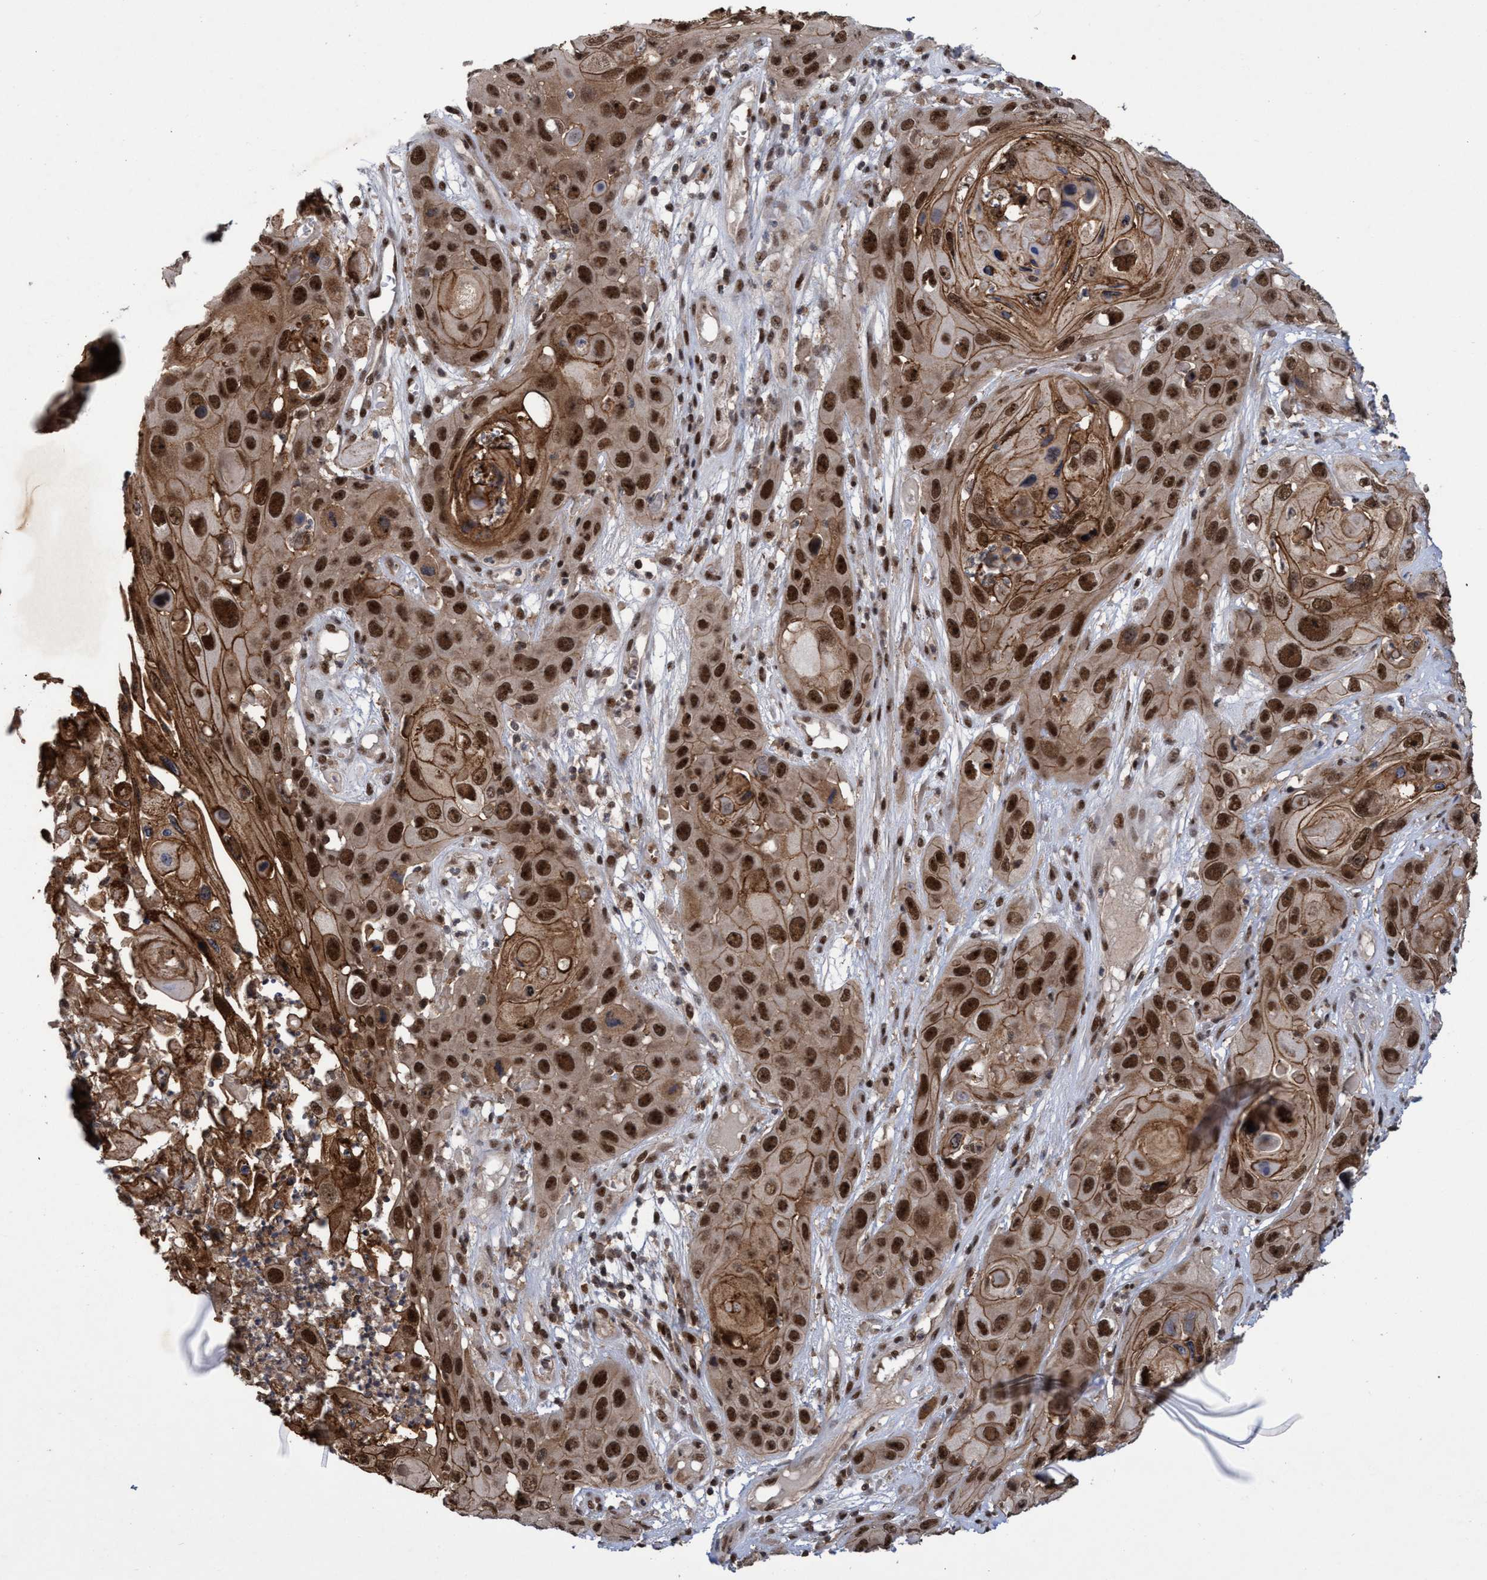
{"staining": {"intensity": "strong", "quantity": ">75%", "location": "cytoplasmic/membranous,nuclear"}, "tissue": "skin cancer", "cell_type": "Tumor cells", "image_type": "cancer", "snomed": [{"axis": "morphology", "description": "Squamous cell carcinoma, NOS"}, {"axis": "topography", "description": "Skin"}], "caption": "Protein staining of skin cancer (squamous cell carcinoma) tissue exhibits strong cytoplasmic/membranous and nuclear staining in approximately >75% of tumor cells.", "gene": "GTF2F1", "patient": {"sex": "male", "age": 55}}